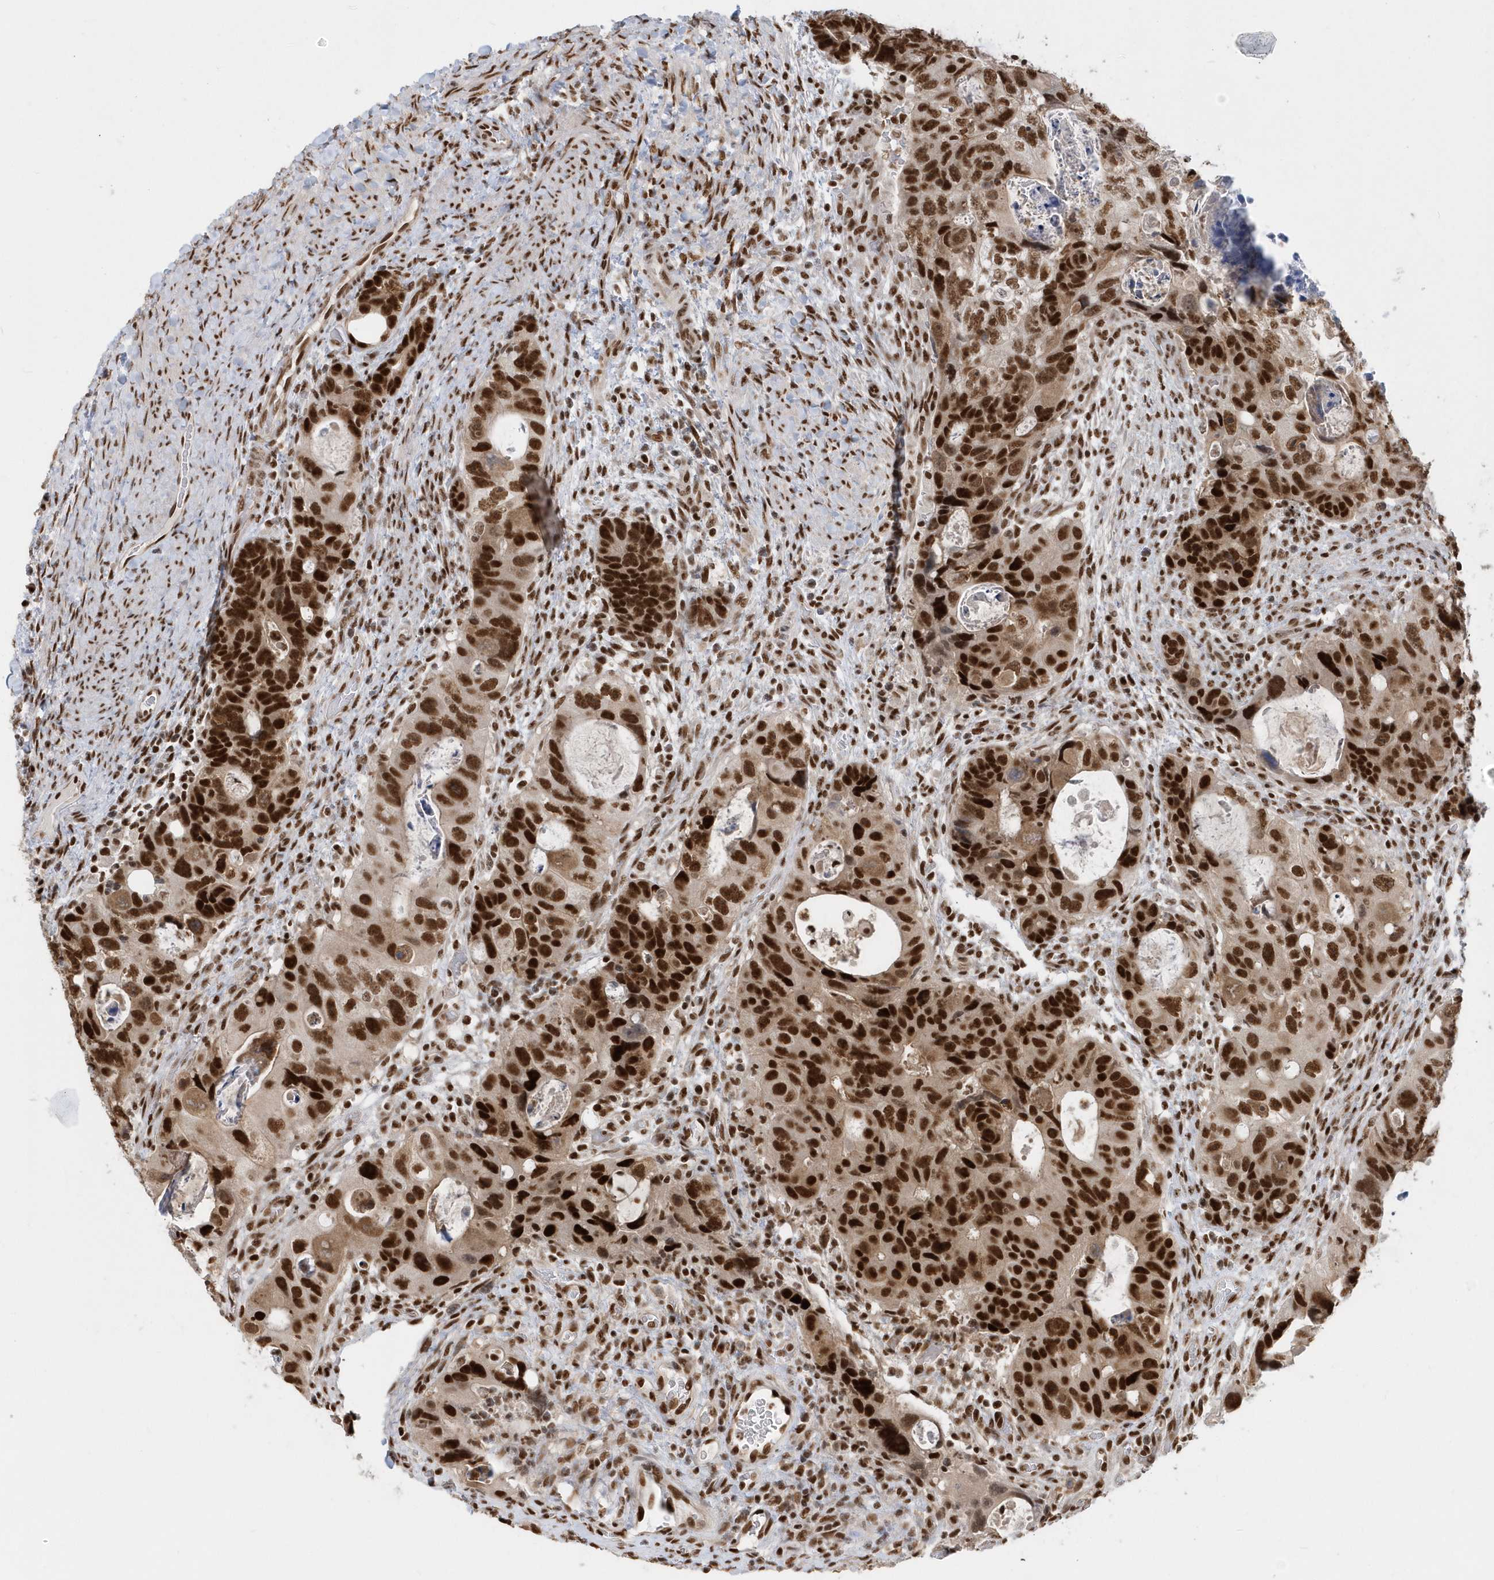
{"staining": {"intensity": "strong", "quantity": ">75%", "location": "nuclear"}, "tissue": "colorectal cancer", "cell_type": "Tumor cells", "image_type": "cancer", "snomed": [{"axis": "morphology", "description": "Adenocarcinoma, NOS"}, {"axis": "topography", "description": "Rectum"}], "caption": "Protein staining of colorectal cancer (adenocarcinoma) tissue reveals strong nuclear staining in about >75% of tumor cells.", "gene": "SEPHS1", "patient": {"sex": "male", "age": 59}}